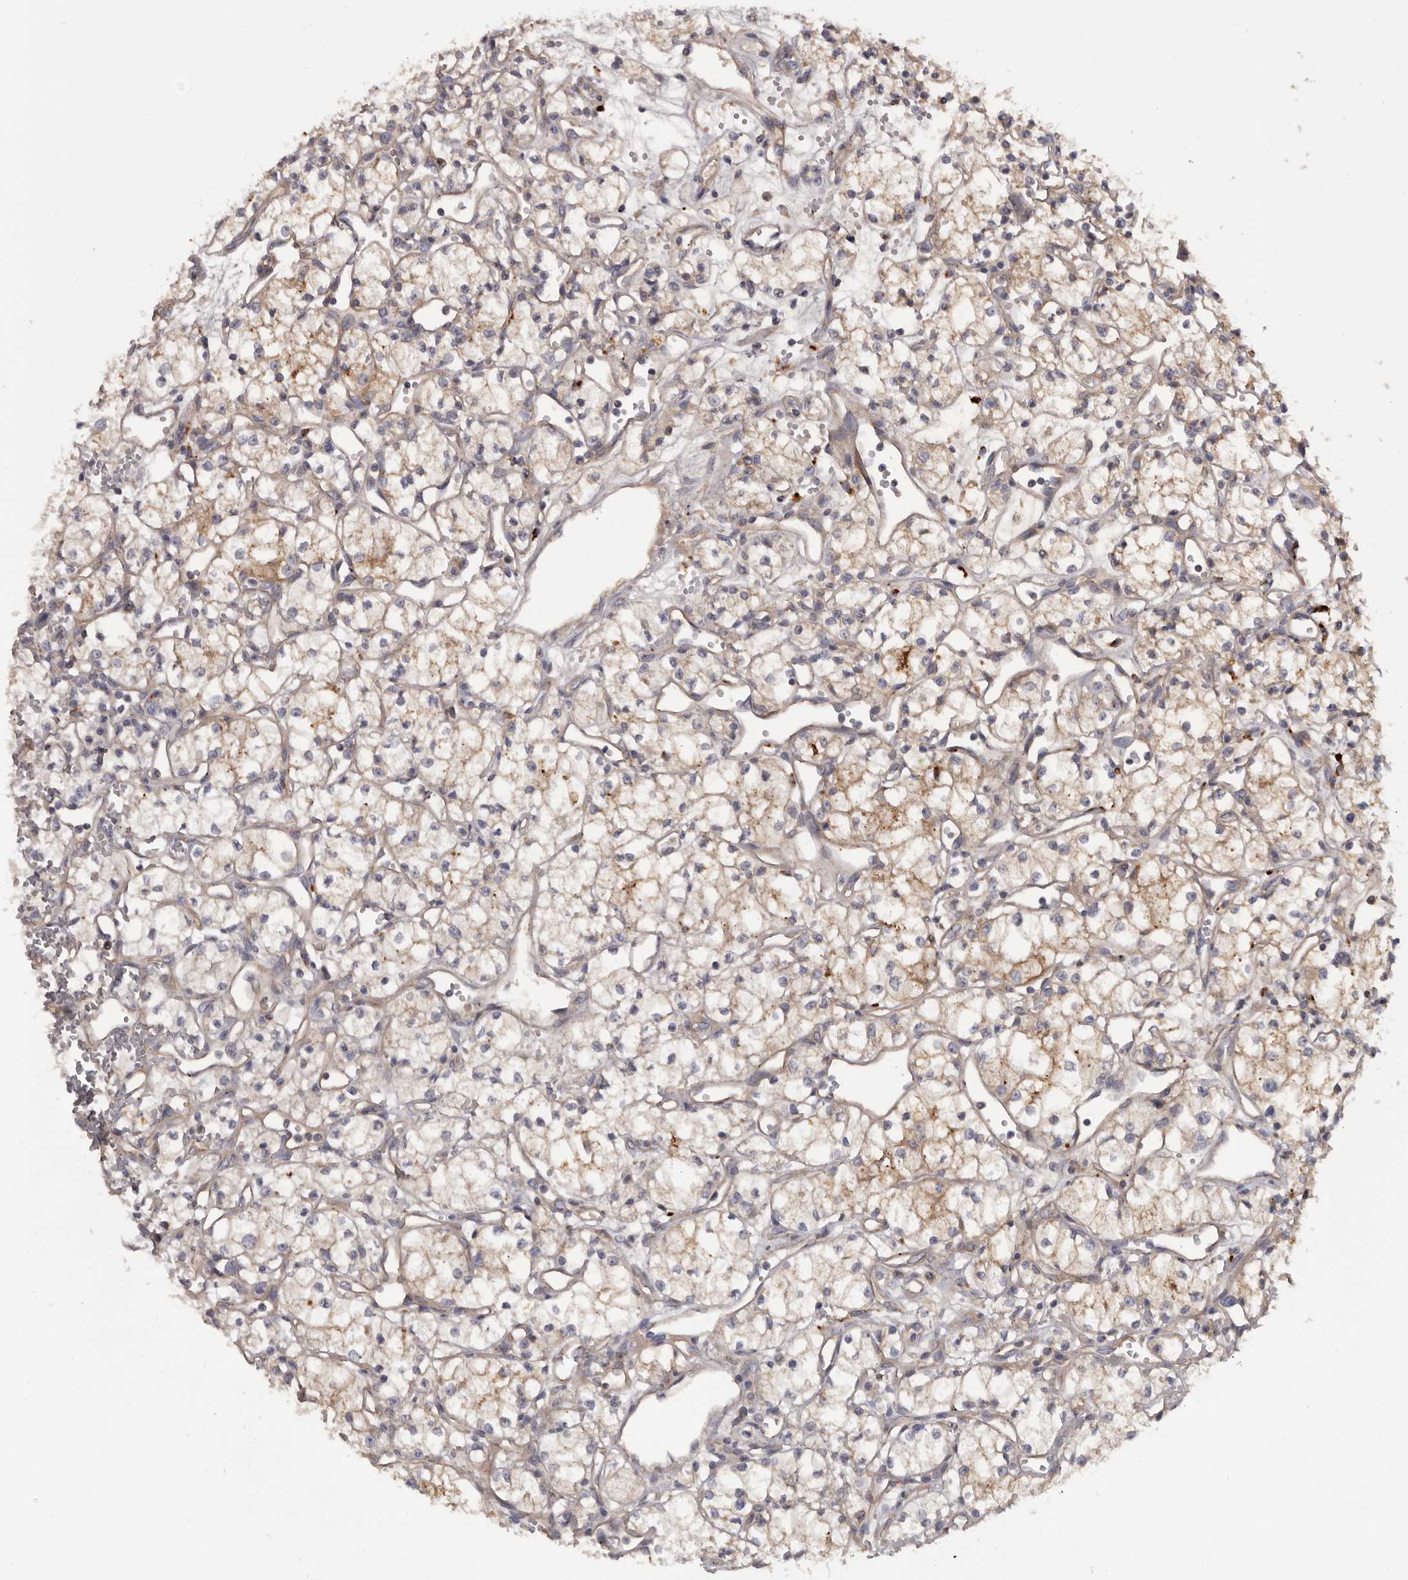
{"staining": {"intensity": "moderate", "quantity": "<25%", "location": "cytoplasmic/membranous"}, "tissue": "renal cancer", "cell_type": "Tumor cells", "image_type": "cancer", "snomed": [{"axis": "morphology", "description": "Adenocarcinoma, NOS"}, {"axis": "topography", "description": "Kidney"}], "caption": "A low amount of moderate cytoplasmic/membranous staining is identified in approximately <25% of tumor cells in renal cancer tissue.", "gene": "INKA2", "patient": {"sex": "male", "age": 59}}